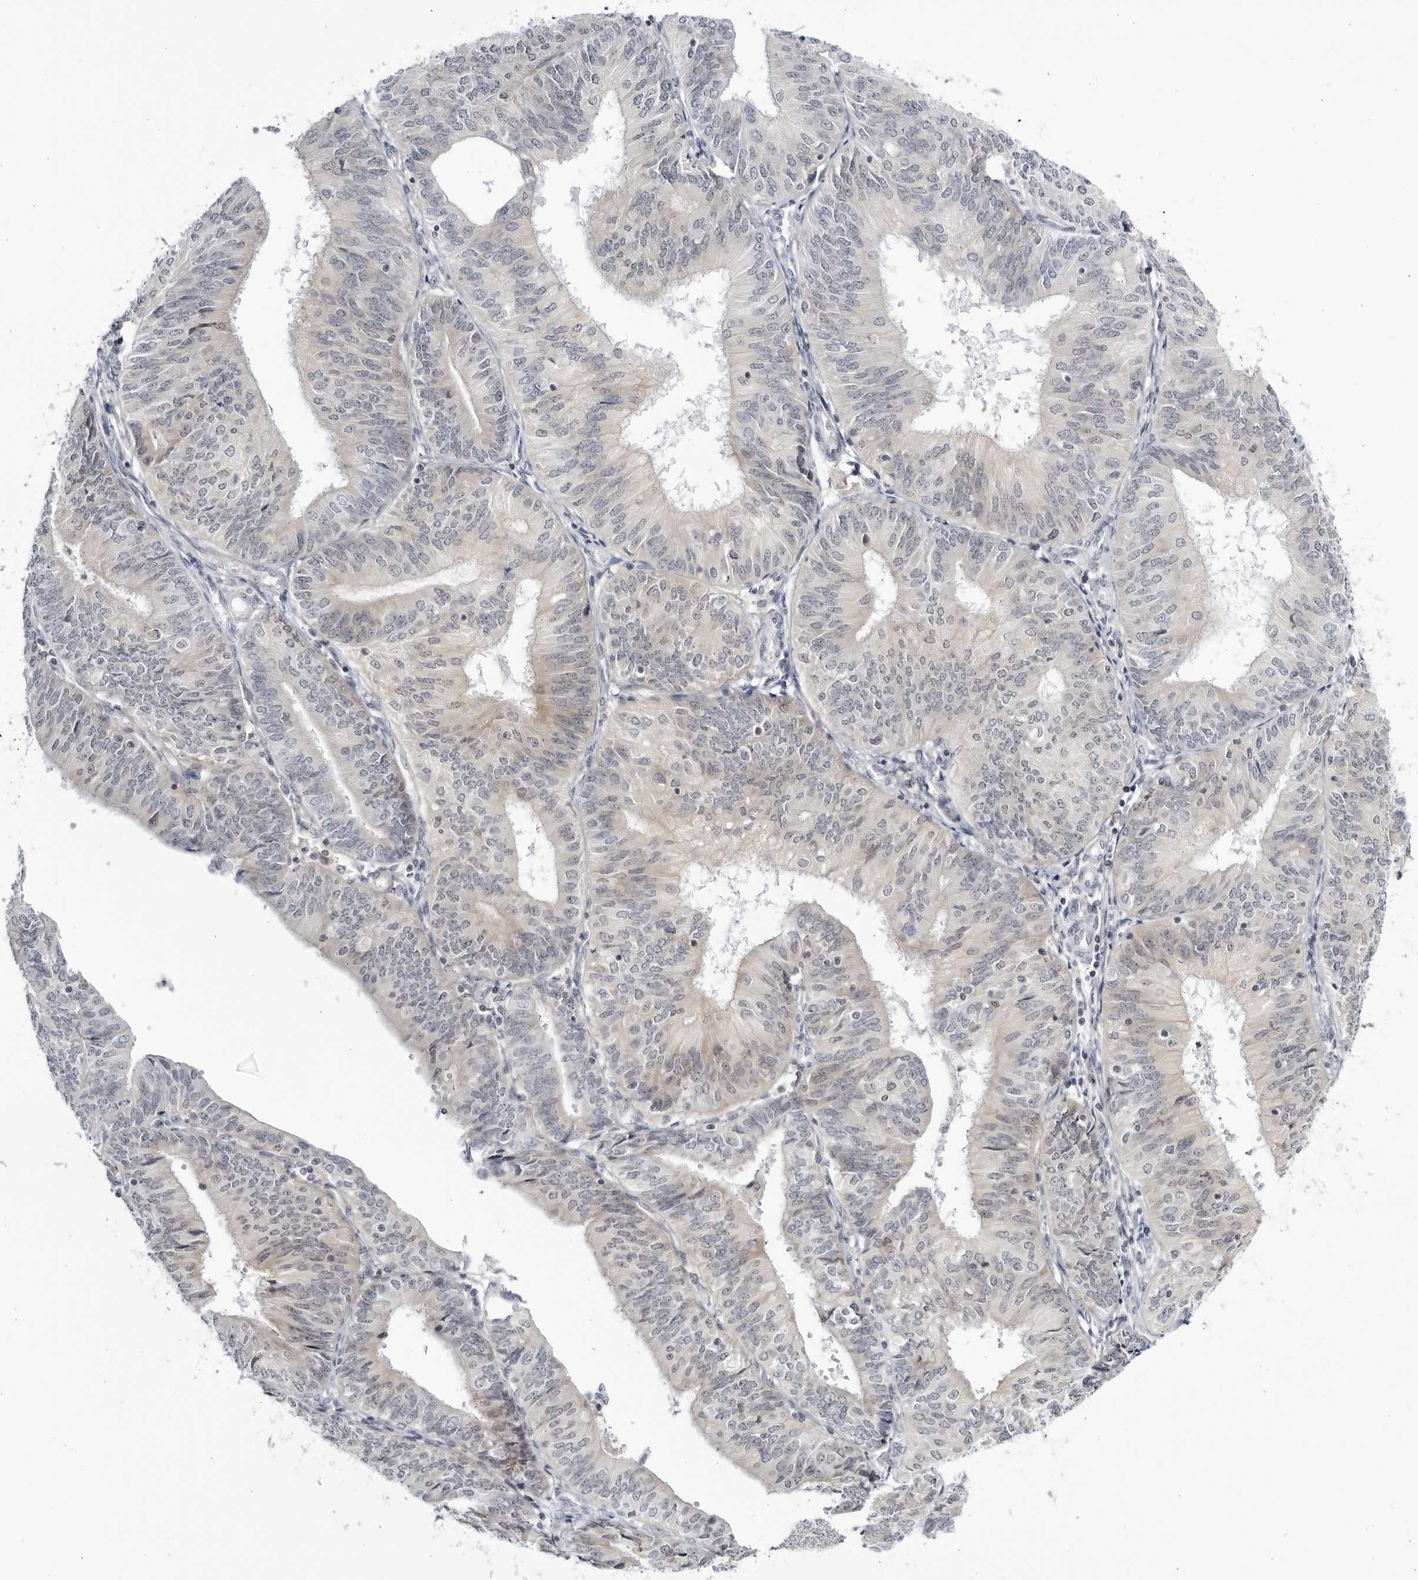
{"staining": {"intensity": "weak", "quantity": "<25%", "location": "cytoplasmic/membranous"}, "tissue": "endometrial cancer", "cell_type": "Tumor cells", "image_type": "cancer", "snomed": [{"axis": "morphology", "description": "Adenocarcinoma, NOS"}, {"axis": "topography", "description": "Endometrium"}], "caption": "This is an immunohistochemistry histopathology image of human endometrial adenocarcinoma. There is no positivity in tumor cells.", "gene": "CNBD1", "patient": {"sex": "female", "age": 58}}